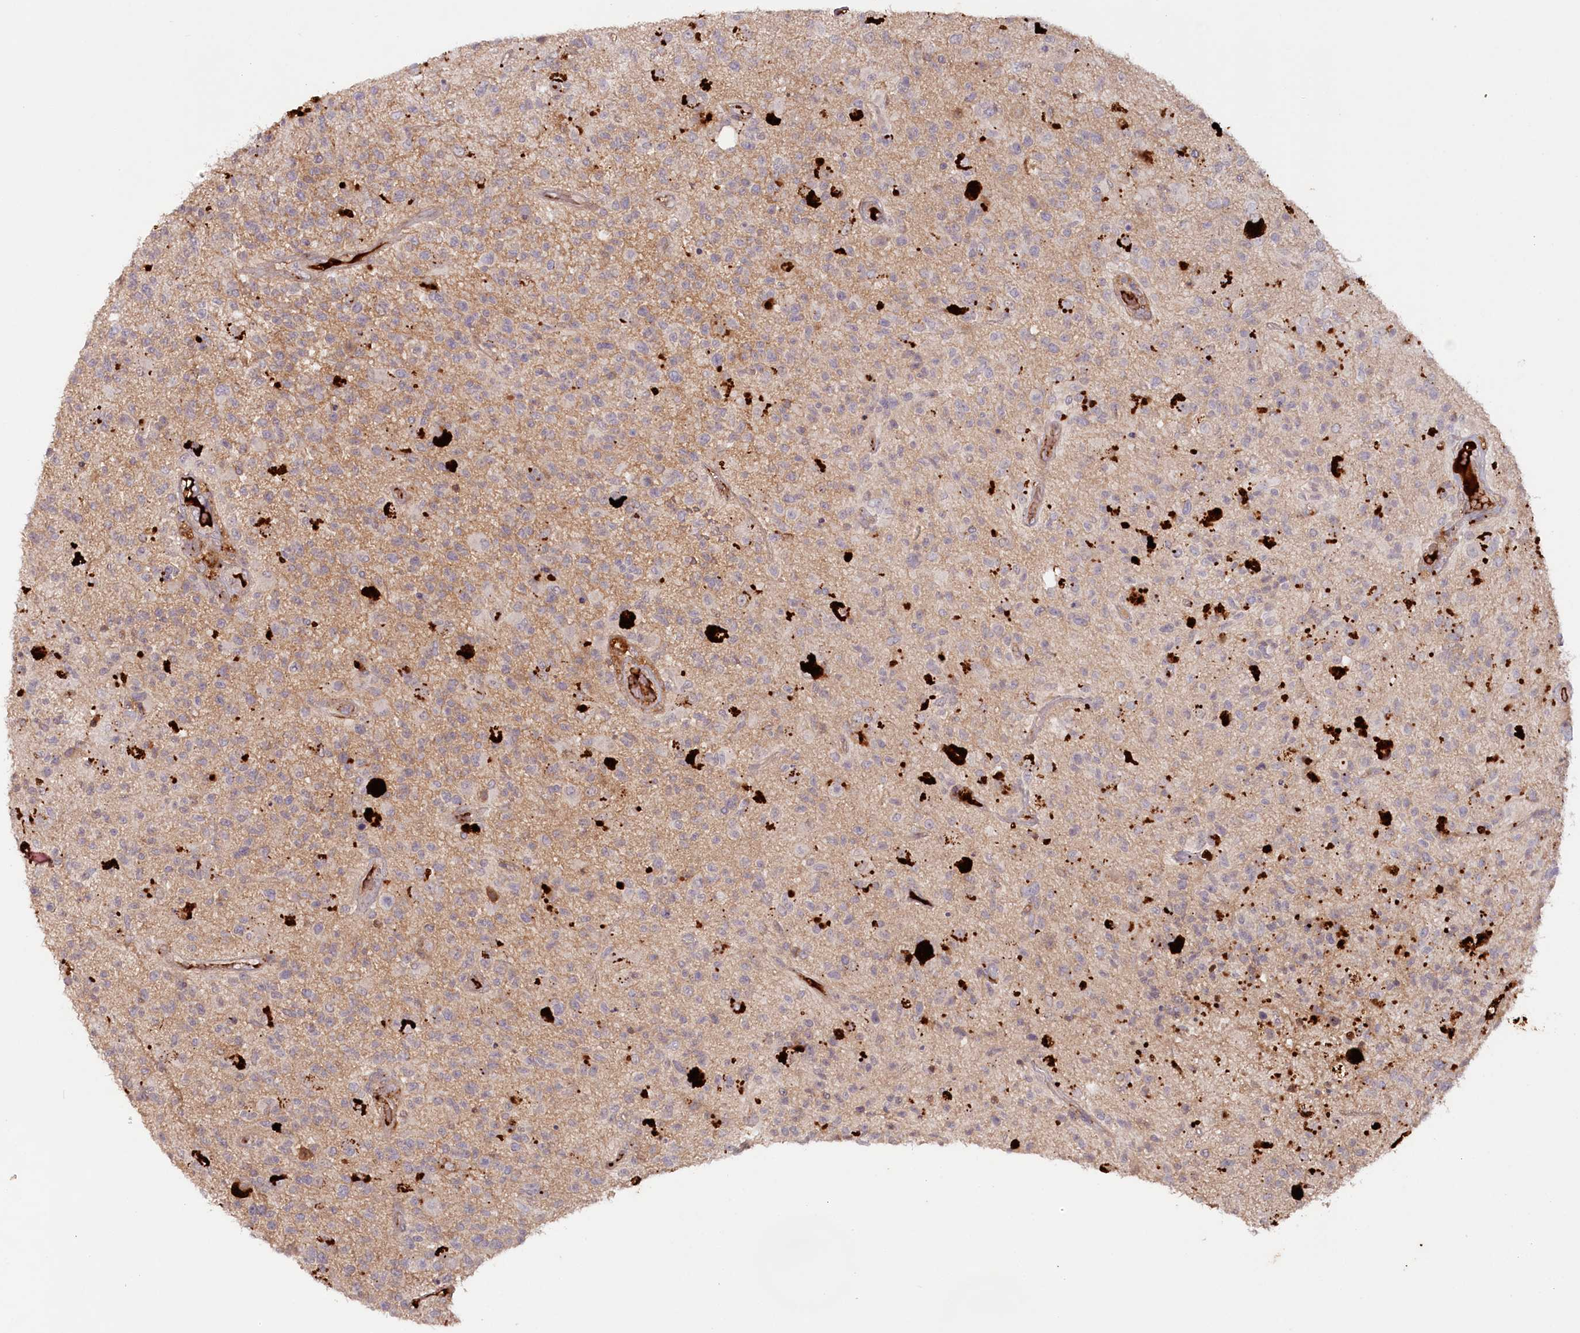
{"staining": {"intensity": "negative", "quantity": "none", "location": "none"}, "tissue": "glioma", "cell_type": "Tumor cells", "image_type": "cancer", "snomed": [{"axis": "morphology", "description": "Glioma, malignant, High grade"}, {"axis": "morphology", "description": "Glioblastoma, NOS"}, {"axis": "topography", "description": "Brain"}], "caption": "Malignant high-grade glioma was stained to show a protein in brown. There is no significant positivity in tumor cells.", "gene": "PSAPL1", "patient": {"sex": "male", "age": 60}}